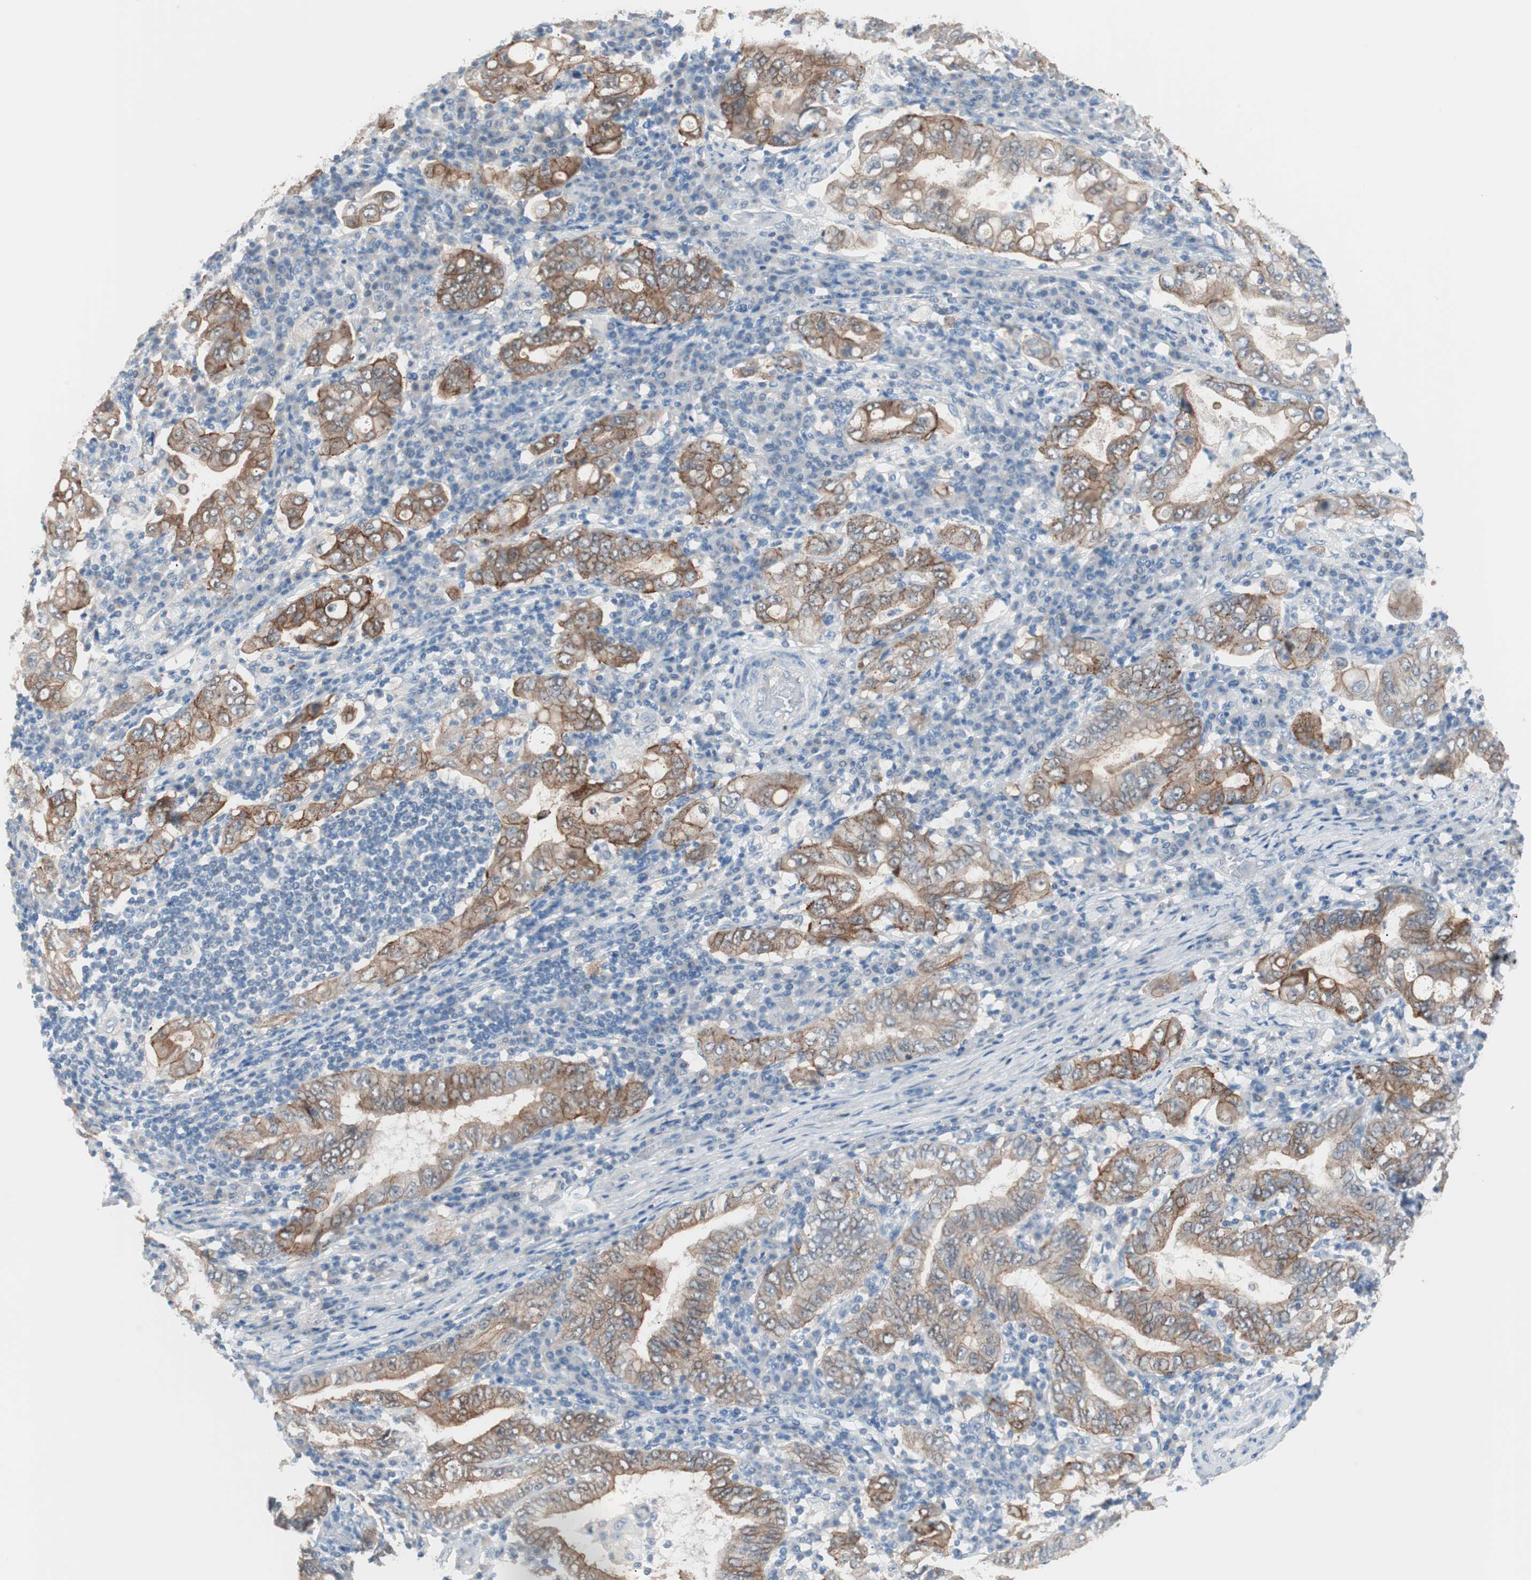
{"staining": {"intensity": "strong", "quantity": ">75%", "location": "cytoplasmic/membranous"}, "tissue": "stomach cancer", "cell_type": "Tumor cells", "image_type": "cancer", "snomed": [{"axis": "morphology", "description": "Normal tissue, NOS"}, {"axis": "morphology", "description": "Adenocarcinoma, NOS"}, {"axis": "topography", "description": "Esophagus"}, {"axis": "topography", "description": "Stomach, upper"}, {"axis": "topography", "description": "Peripheral nerve tissue"}], "caption": "Immunohistochemistry staining of adenocarcinoma (stomach), which displays high levels of strong cytoplasmic/membranous positivity in approximately >75% of tumor cells indicating strong cytoplasmic/membranous protein positivity. The staining was performed using DAB (3,3'-diaminobenzidine) (brown) for protein detection and nuclei were counterstained in hematoxylin (blue).", "gene": "VIL1", "patient": {"sex": "male", "age": 62}}